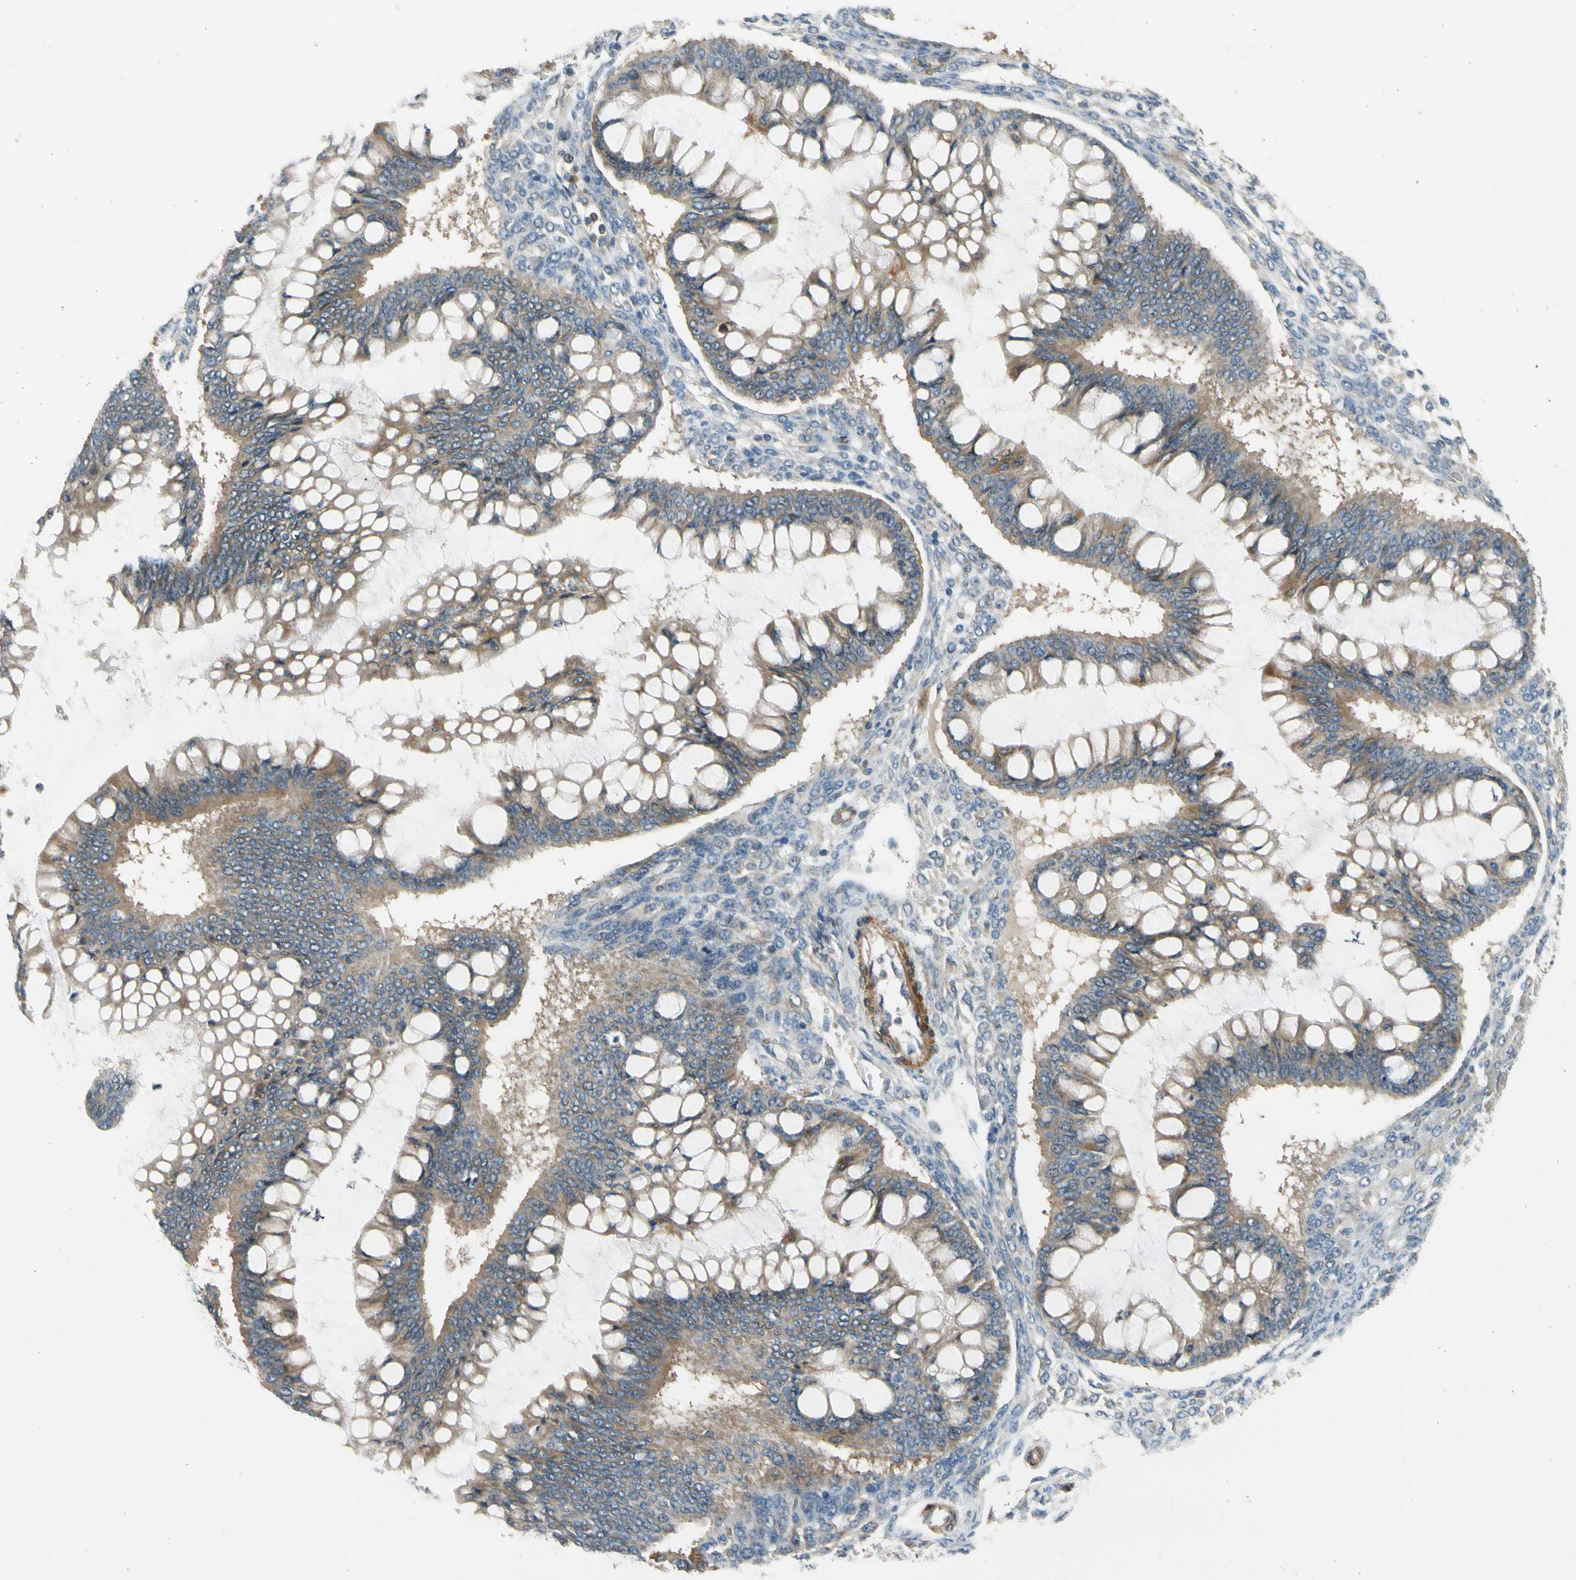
{"staining": {"intensity": "moderate", "quantity": ">75%", "location": "cytoplasmic/membranous"}, "tissue": "ovarian cancer", "cell_type": "Tumor cells", "image_type": "cancer", "snomed": [{"axis": "morphology", "description": "Cystadenocarcinoma, mucinous, NOS"}, {"axis": "topography", "description": "Ovary"}], "caption": "Immunohistochemical staining of ovarian cancer (mucinous cystadenocarcinoma) demonstrates medium levels of moderate cytoplasmic/membranous expression in approximately >75% of tumor cells. (DAB (3,3'-diaminobenzidine) IHC with brightfield microscopy, high magnification).", "gene": "MST1R", "patient": {"sex": "female", "age": 73}}